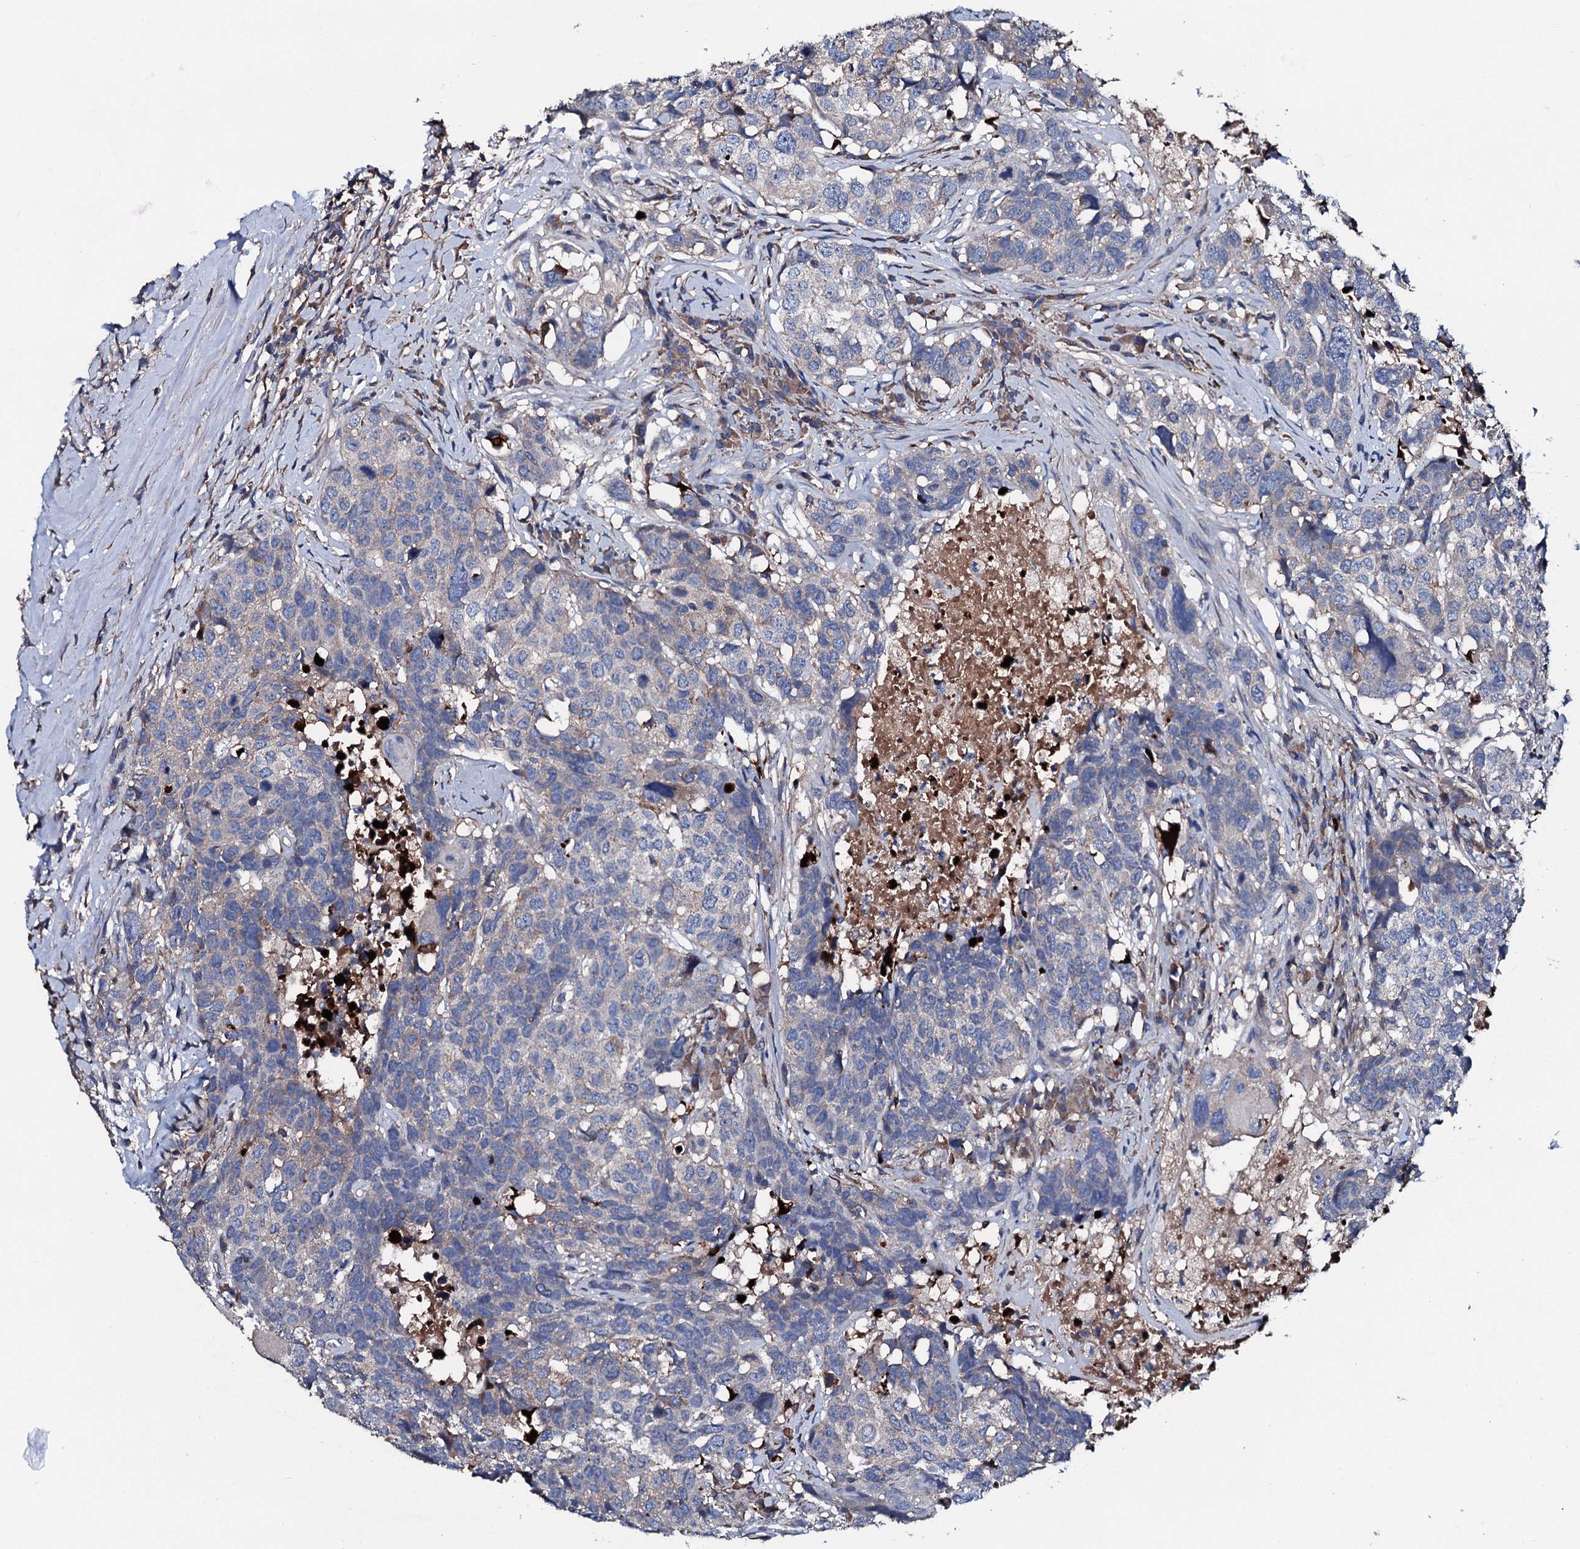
{"staining": {"intensity": "negative", "quantity": "none", "location": "none"}, "tissue": "head and neck cancer", "cell_type": "Tumor cells", "image_type": "cancer", "snomed": [{"axis": "morphology", "description": "Squamous cell carcinoma, NOS"}, {"axis": "topography", "description": "Head-Neck"}], "caption": "High magnification brightfield microscopy of squamous cell carcinoma (head and neck) stained with DAB (brown) and counterstained with hematoxylin (blue): tumor cells show no significant positivity.", "gene": "NEK1", "patient": {"sex": "male", "age": 66}}